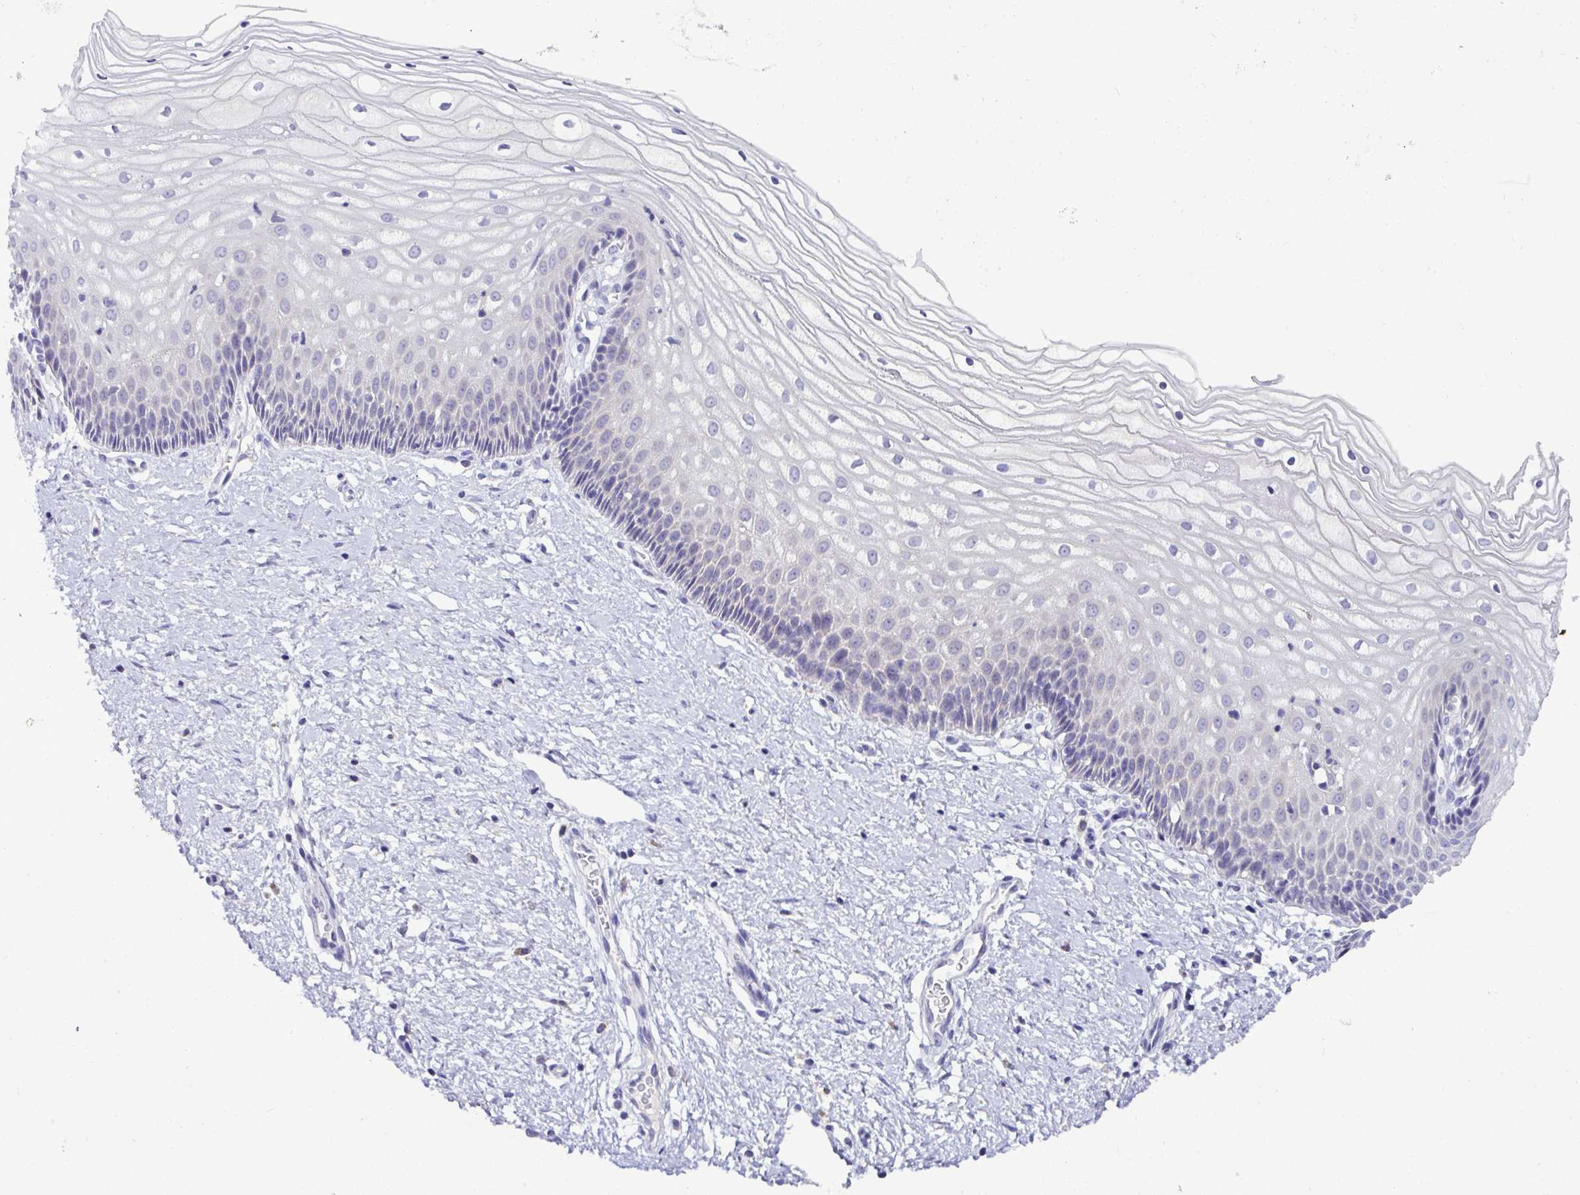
{"staining": {"intensity": "negative", "quantity": "none", "location": "none"}, "tissue": "cervix", "cell_type": "Glandular cells", "image_type": "normal", "snomed": [{"axis": "morphology", "description": "Normal tissue, NOS"}, {"axis": "topography", "description": "Cervix"}], "caption": "DAB (3,3'-diaminobenzidine) immunohistochemical staining of unremarkable cervix displays no significant expression in glandular cells.", "gene": "ST8SIA2", "patient": {"sex": "female", "age": 36}}